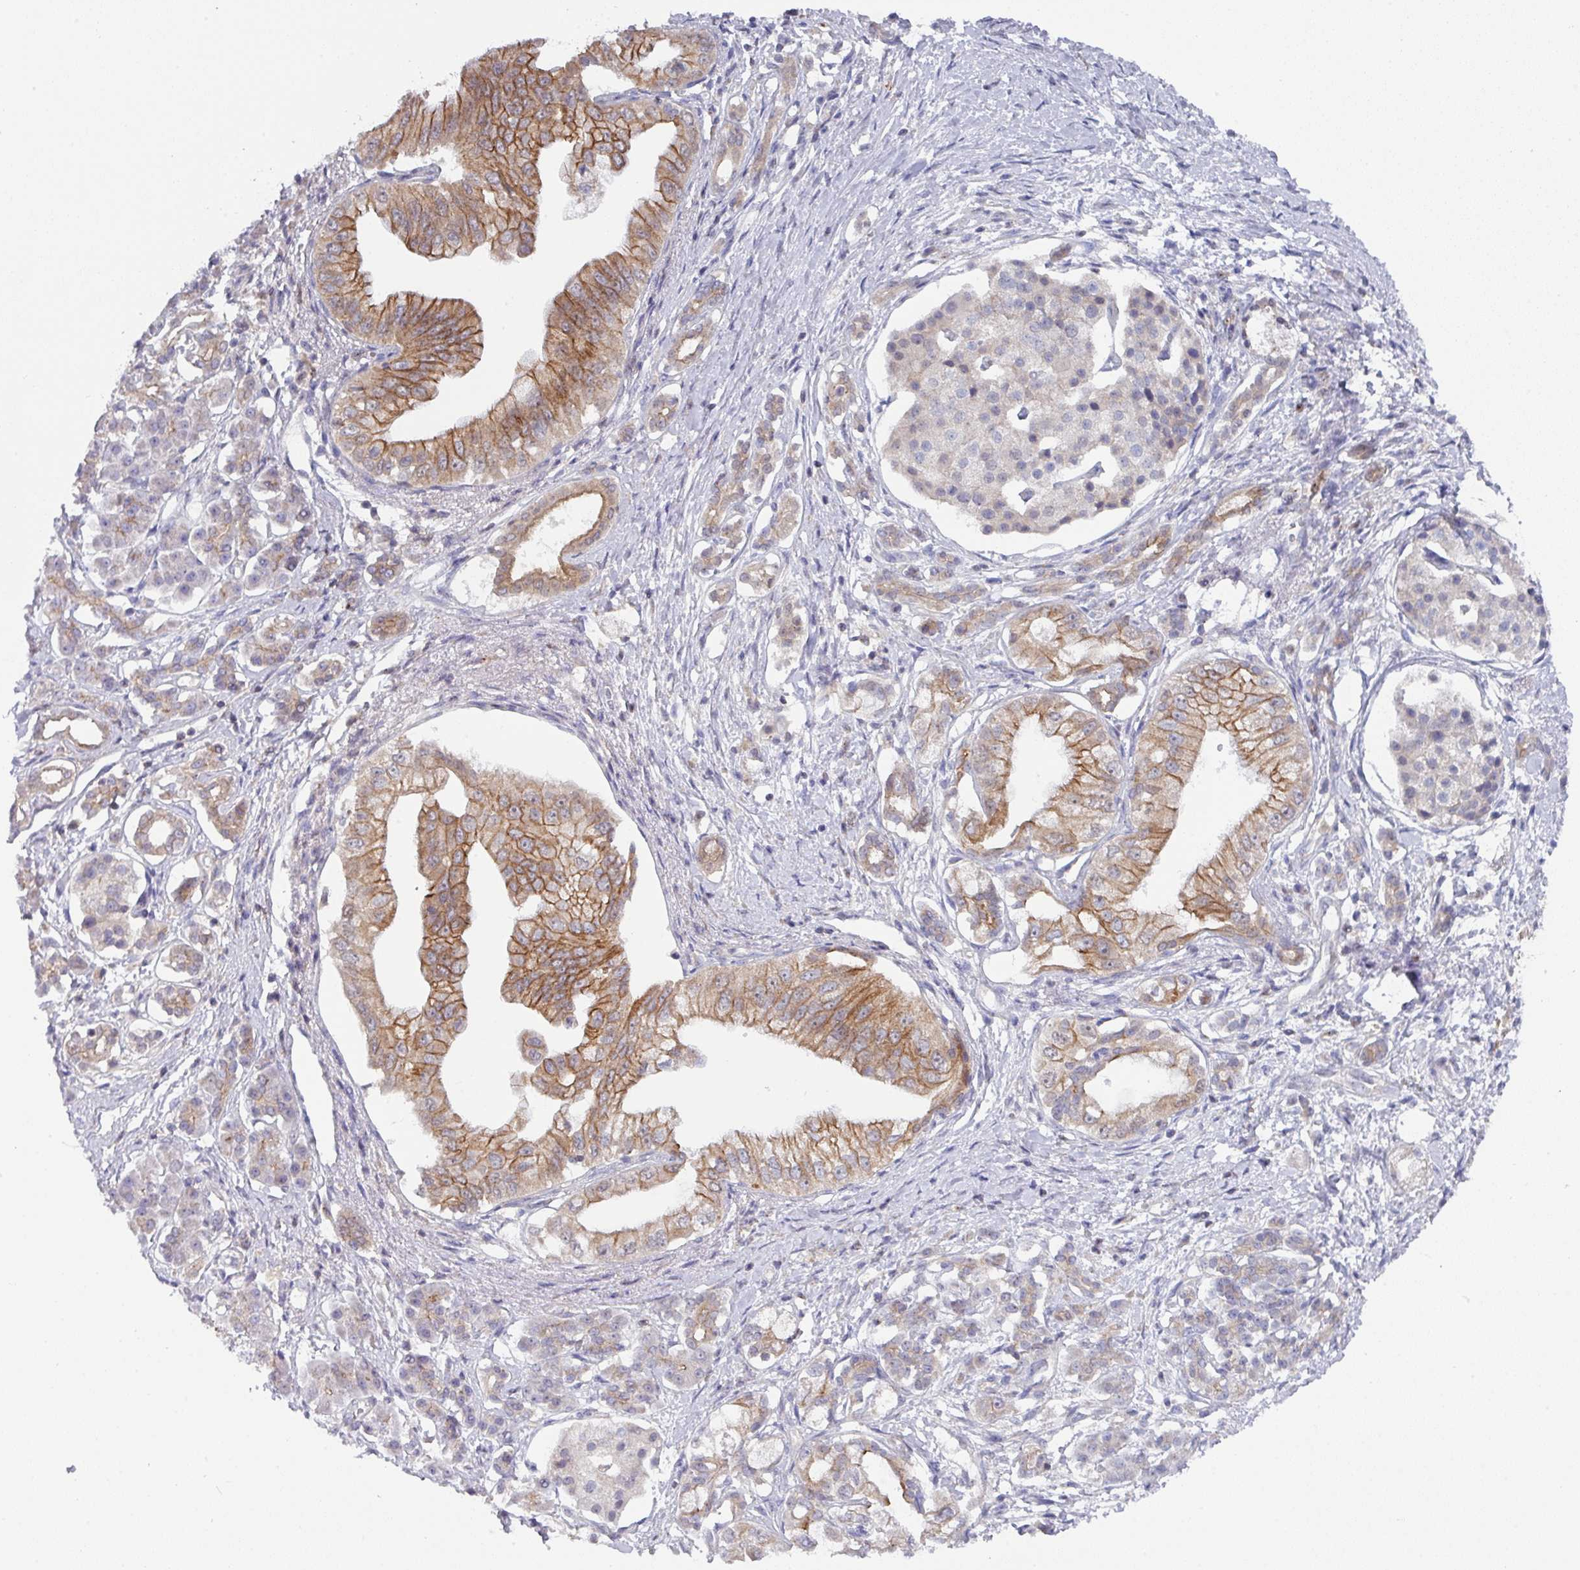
{"staining": {"intensity": "moderate", "quantity": ">75%", "location": "cytoplasmic/membranous"}, "tissue": "pancreatic cancer", "cell_type": "Tumor cells", "image_type": "cancer", "snomed": [{"axis": "morphology", "description": "Adenocarcinoma, NOS"}, {"axis": "topography", "description": "Pancreas"}], "caption": "Human adenocarcinoma (pancreatic) stained with a brown dye reveals moderate cytoplasmic/membranous positive positivity in about >75% of tumor cells.", "gene": "DCAF12L2", "patient": {"sex": "male", "age": 70}}